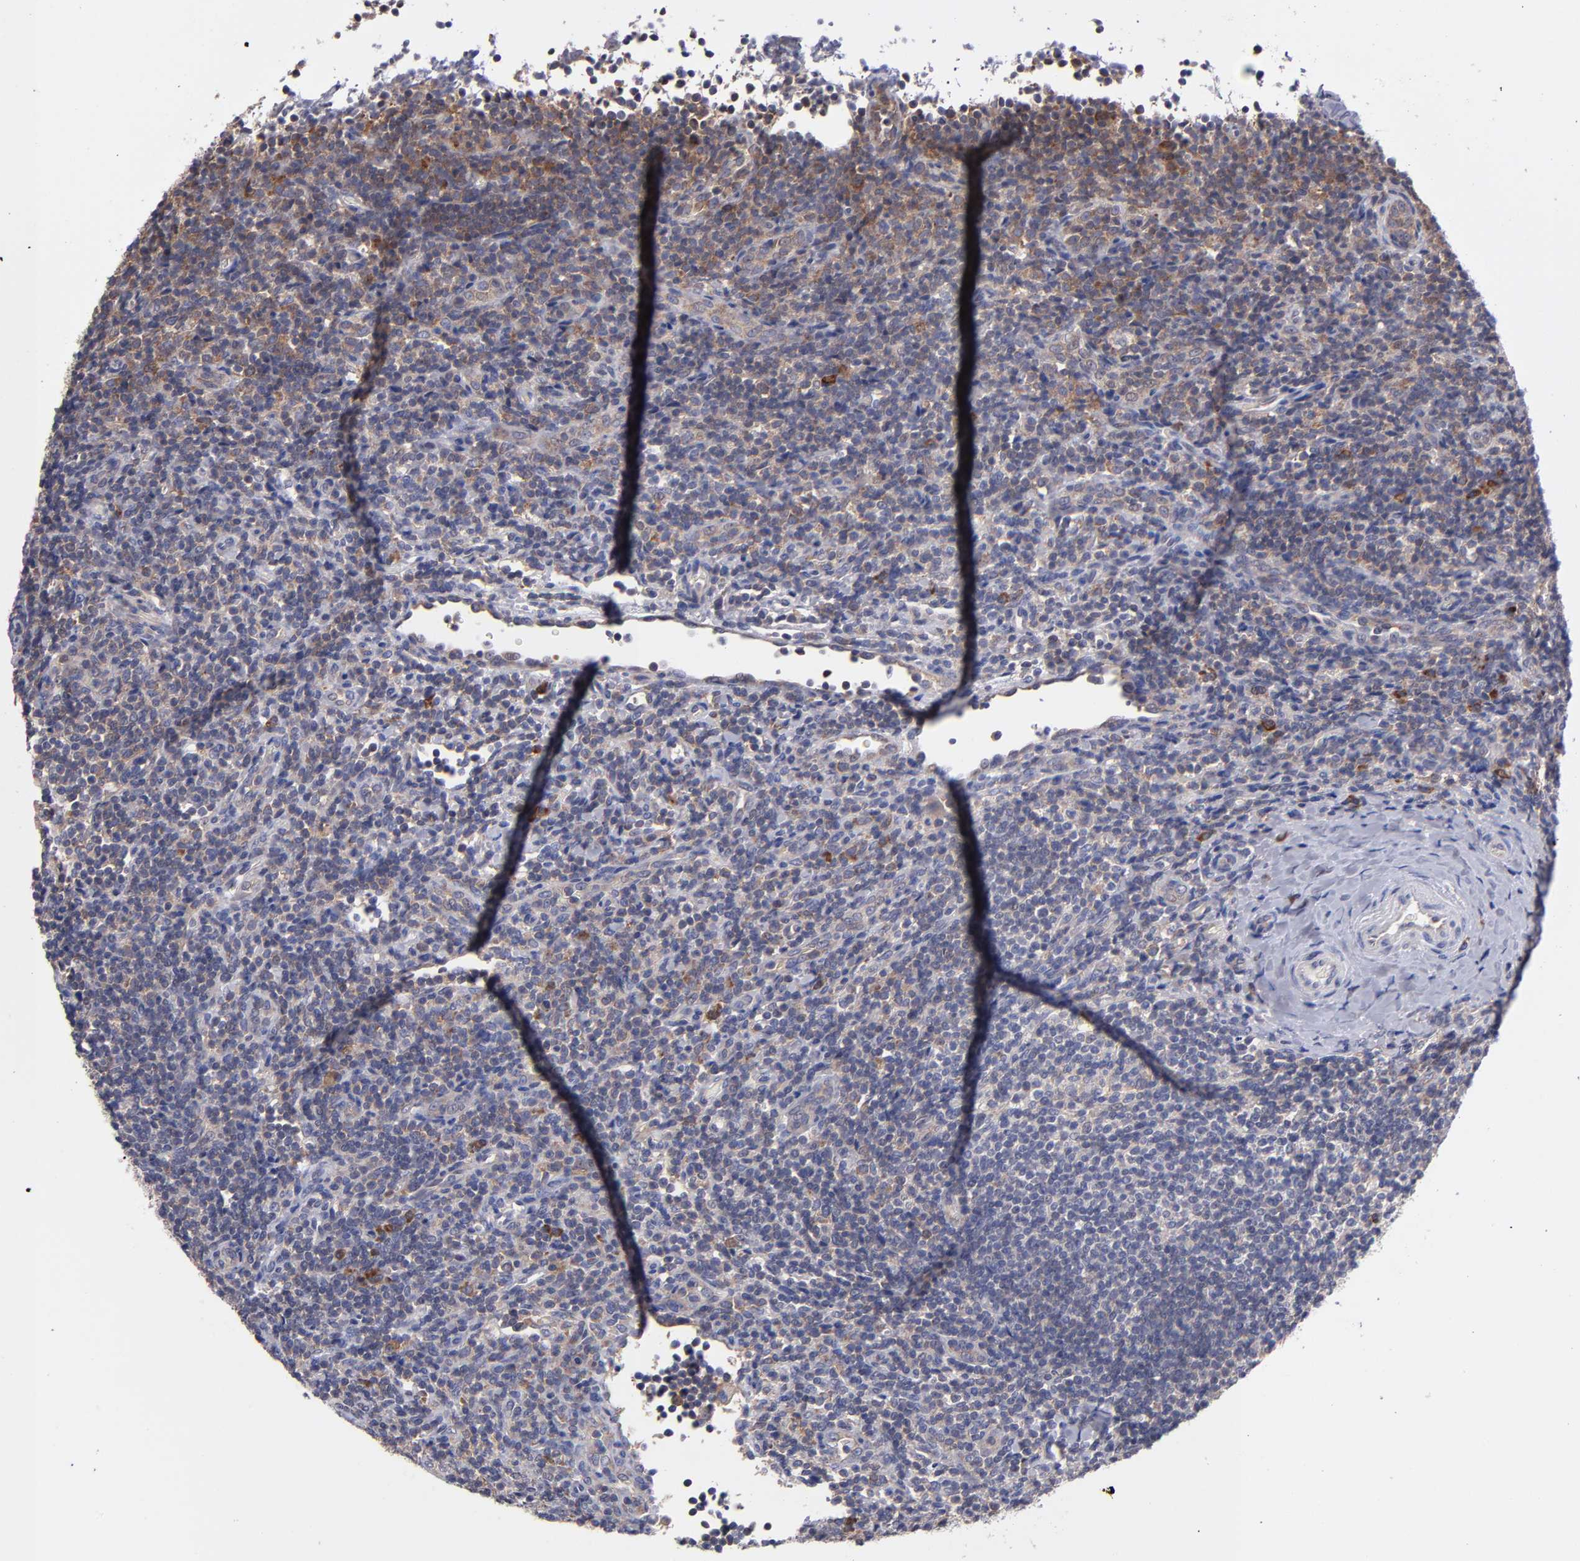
{"staining": {"intensity": "weak", "quantity": "25%-75%", "location": "cytoplasmic/membranous"}, "tissue": "lymphoma", "cell_type": "Tumor cells", "image_type": "cancer", "snomed": [{"axis": "morphology", "description": "Malignant lymphoma, non-Hodgkin's type, Low grade"}, {"axis": "topography", "description": "Lymph node"}], "caption": "Human lymphoma stained with a protein marker displays weak staining in tumor cells.", "gene": "EIF3L", "patient": {"sex": "female", "age": 76}}